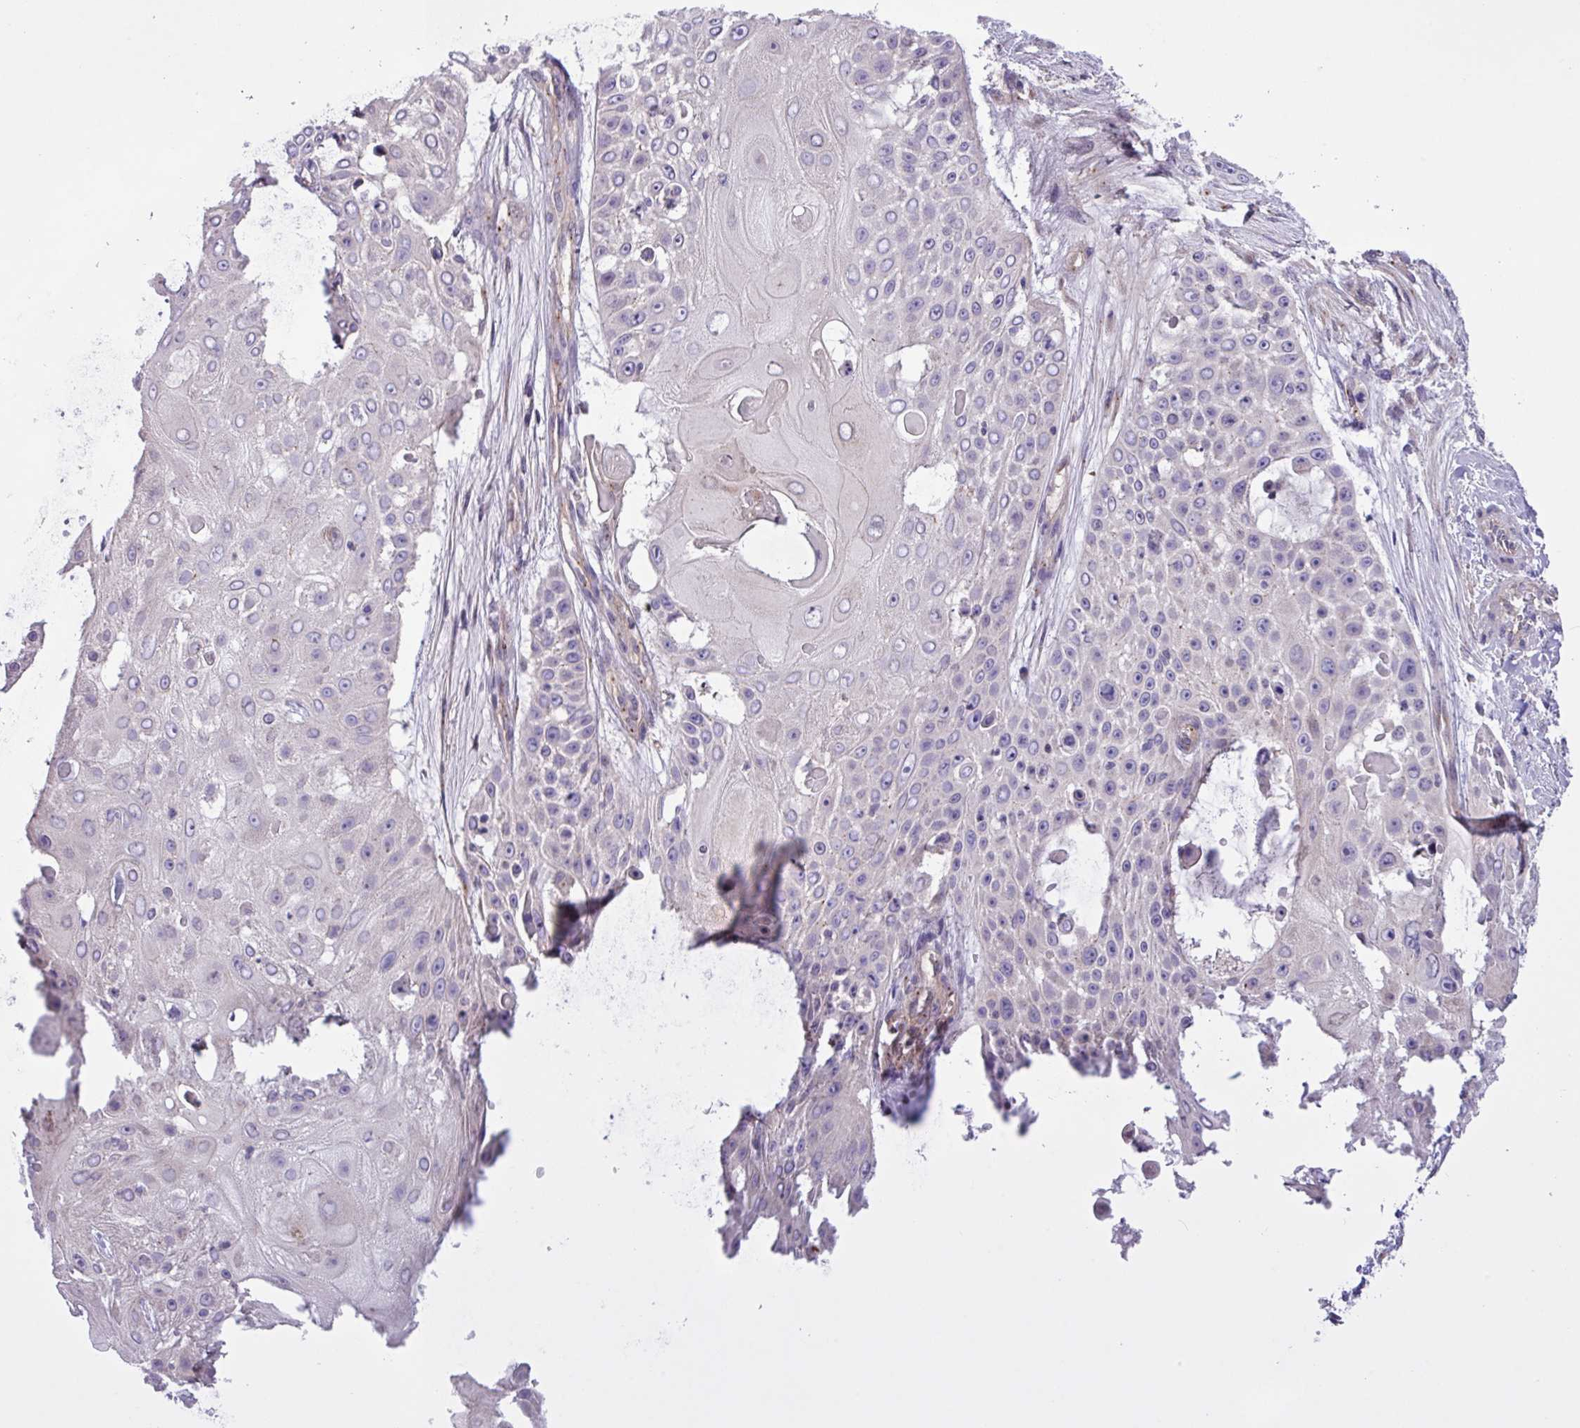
{"staining": {"intensity": "negative", "quantity": "none", "location": "none"}, "tissue": "skin cancer", "cell_type": "Tumor cells", "image_type": "cancer", "snomed": [{"axis": "morphology", "description": "Squamous cell carcinoma, NOS"}, {"axis": "topography", "description": "Skin"}], "caption": "Immunohistochemistry image of skin cancer stained for a protein (brown), which displays no positivity in tumor cells.", "gene": "SPINK8", "patient": {"sex": "female", "age": 86}}